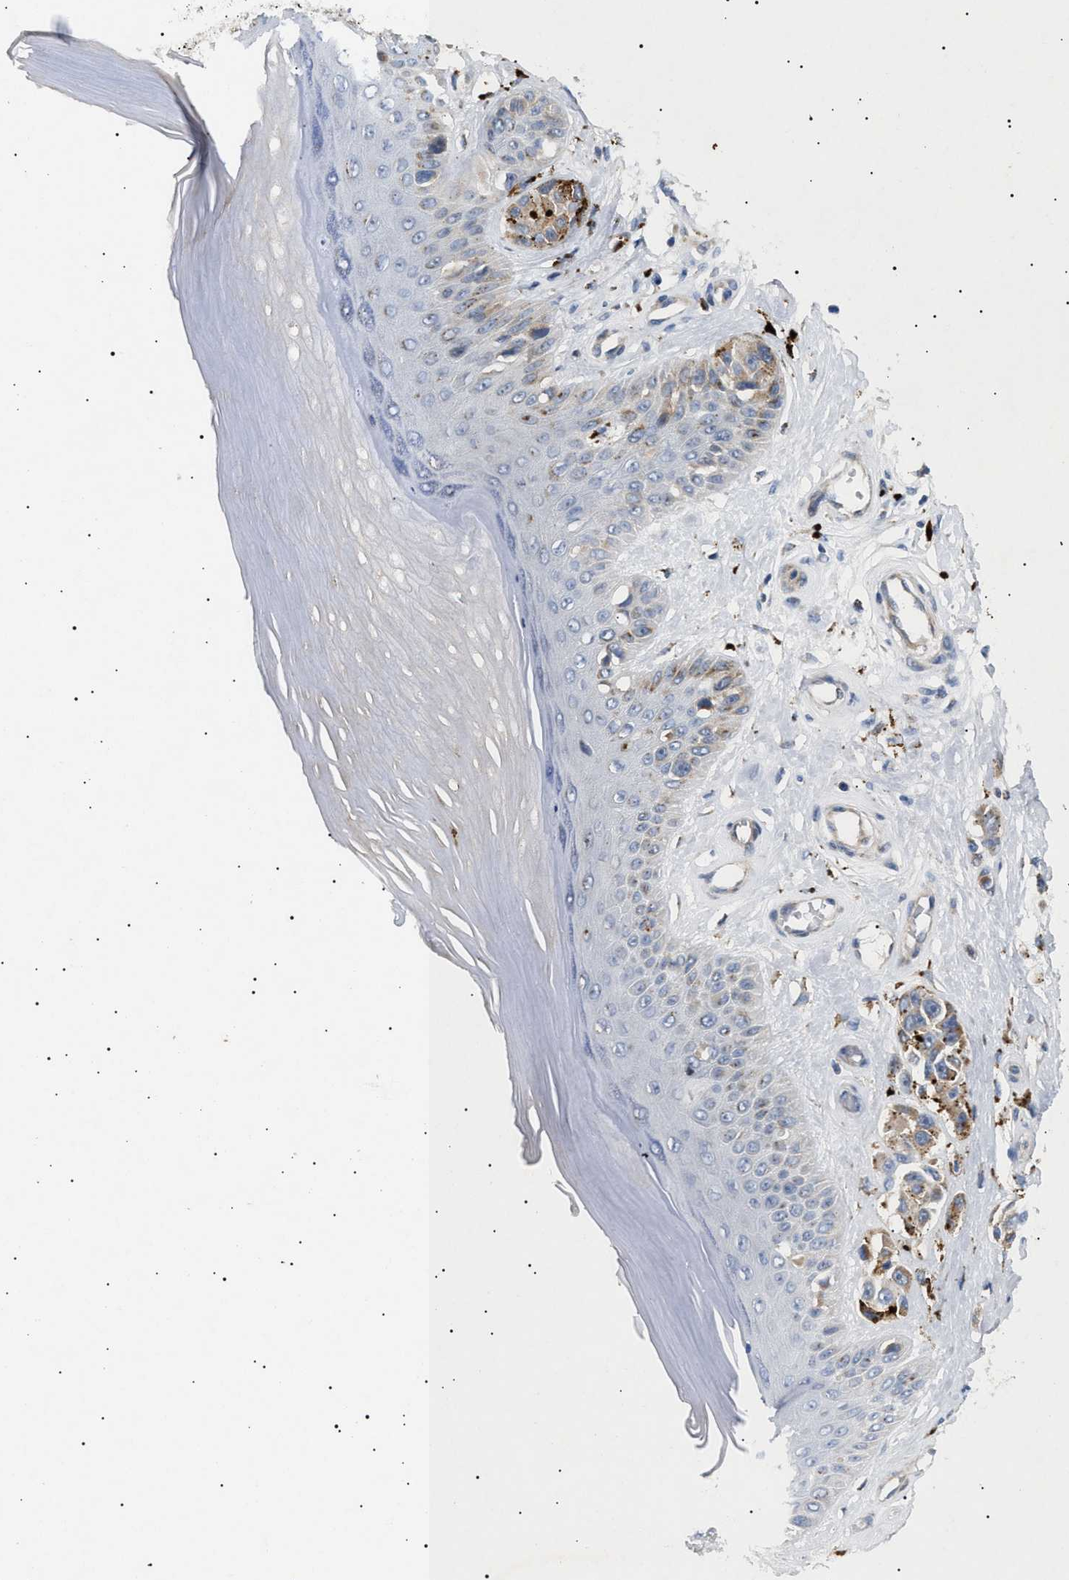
{"staining": {"intensity": "weak", "quantity": ">75%", "location": "cytoplasmic/membranous"}, "tissue": "melanoma", "cell_type": "Tumor cells", "image_type": "cancer", "snomed": [{"axis": "morphology", "description": "Malignant melanoma, NOS"}, {"axis": "topography", "description": "Skin"}], "caption": "A histopathology image of melanoma stained for a protein exhibits weak cytoplasmic/membranous brown staining in tumor cells.", "gene": "SIRT5", "patient": {"sex": "female", "age": 64}}